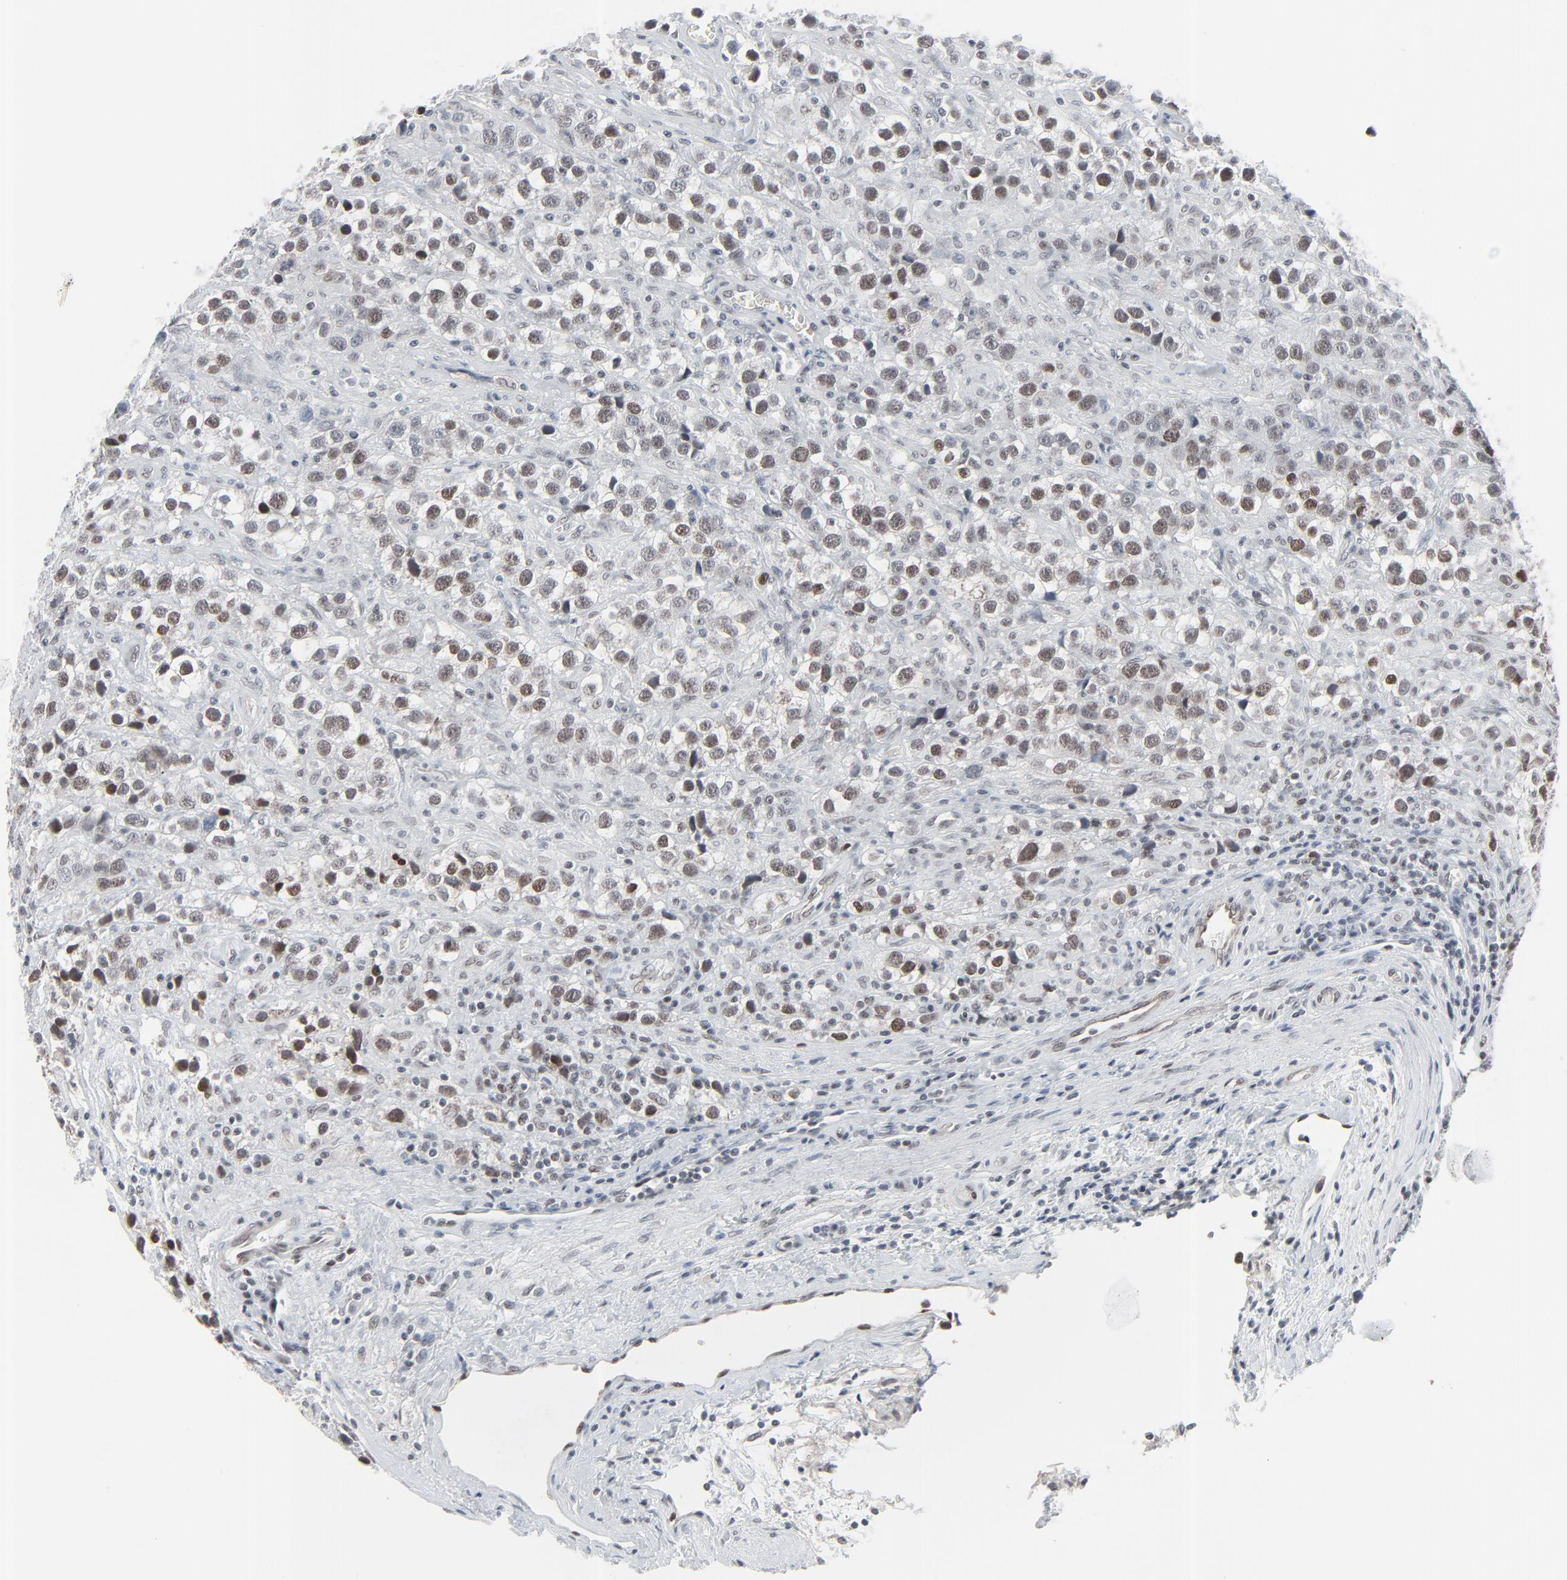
{"staining": {"intensity": "moderate", "quantity": ">75%", "location": "nuclear"}, "tissue": "testis cancer", "cell_type": "Tumor cells", "image_type": "cancer", "snomed": [{"axis": "morphology", "description": "Seminoma, NOS"}, {"axis": "topography", "description": "Testis"}], "caption": "A medium amount of moderate nuclear expression is seen in approximately >75% of tumor cells in seminoma (testis) tissue. The staining was performed using DAB to visualize the protein expression in brown, while the nuclei were stained in blue with hematoxylin (Magnification: 20x).", "gene": "FBXO28", "patient": {"sex": "male", "age": 43}}